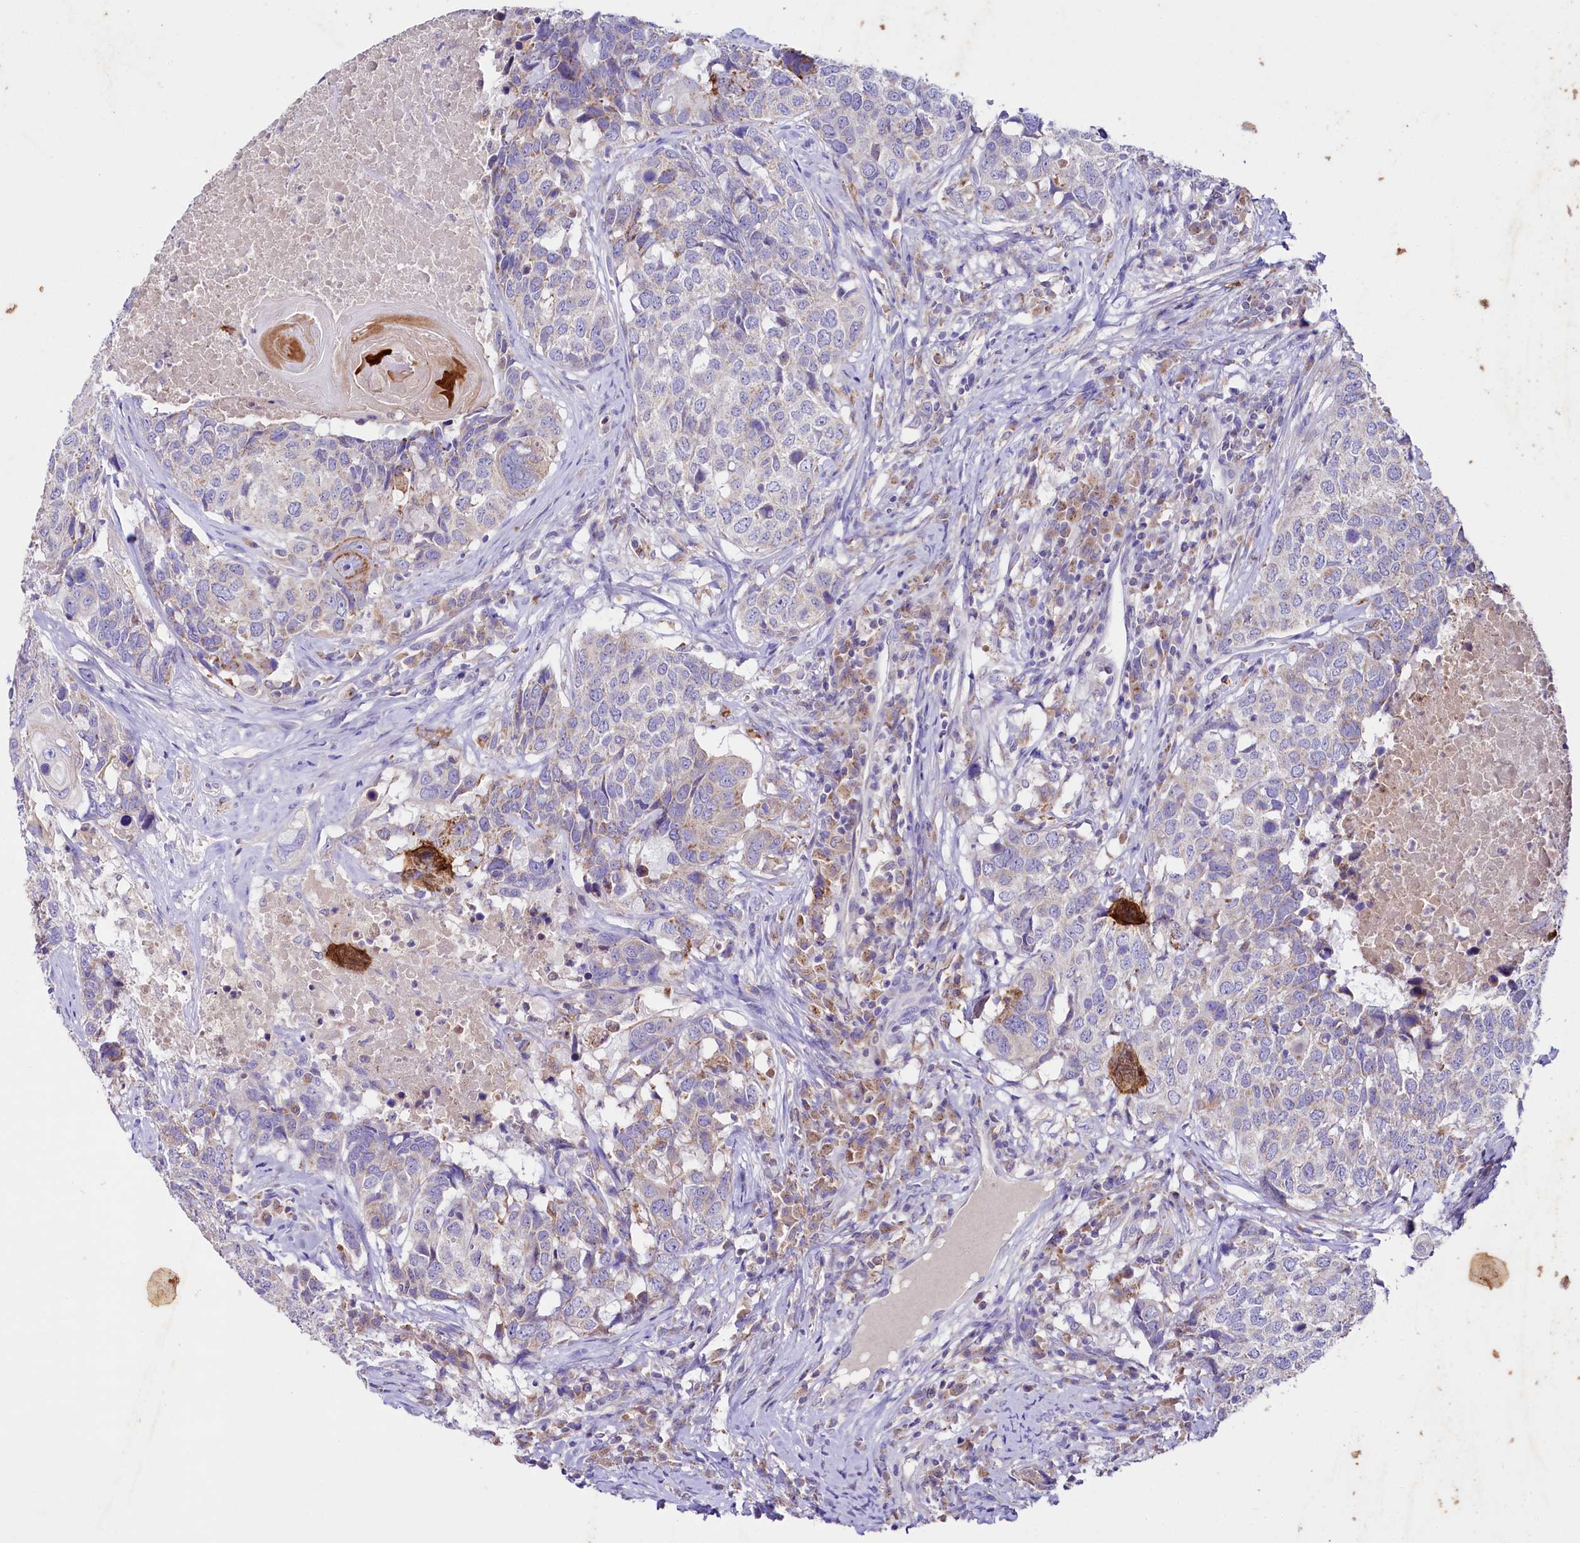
{"staining": {"intensity": "moderate", "quantity": "<25%", "location": "cytoplasmic/membranous"}, "tissue": "head and neck cancer", "cell_type": "Tumor cells", "image_type": "cancer", "snomed": [{"axis": "morphology", "description": "Squamous cell carcinoma, NOS"}, {"axis": "topography", "description": "Head-Neck"}], "caption": "This histopathology image exhibits IHC staining of squamous cell carcinoma (head and neck), with low moderate cytoplasmic/membranous expression in approximately <25% of tumor cells.", "gene": "SACM1L", "patient": {"sex": "male", "age": 66}}